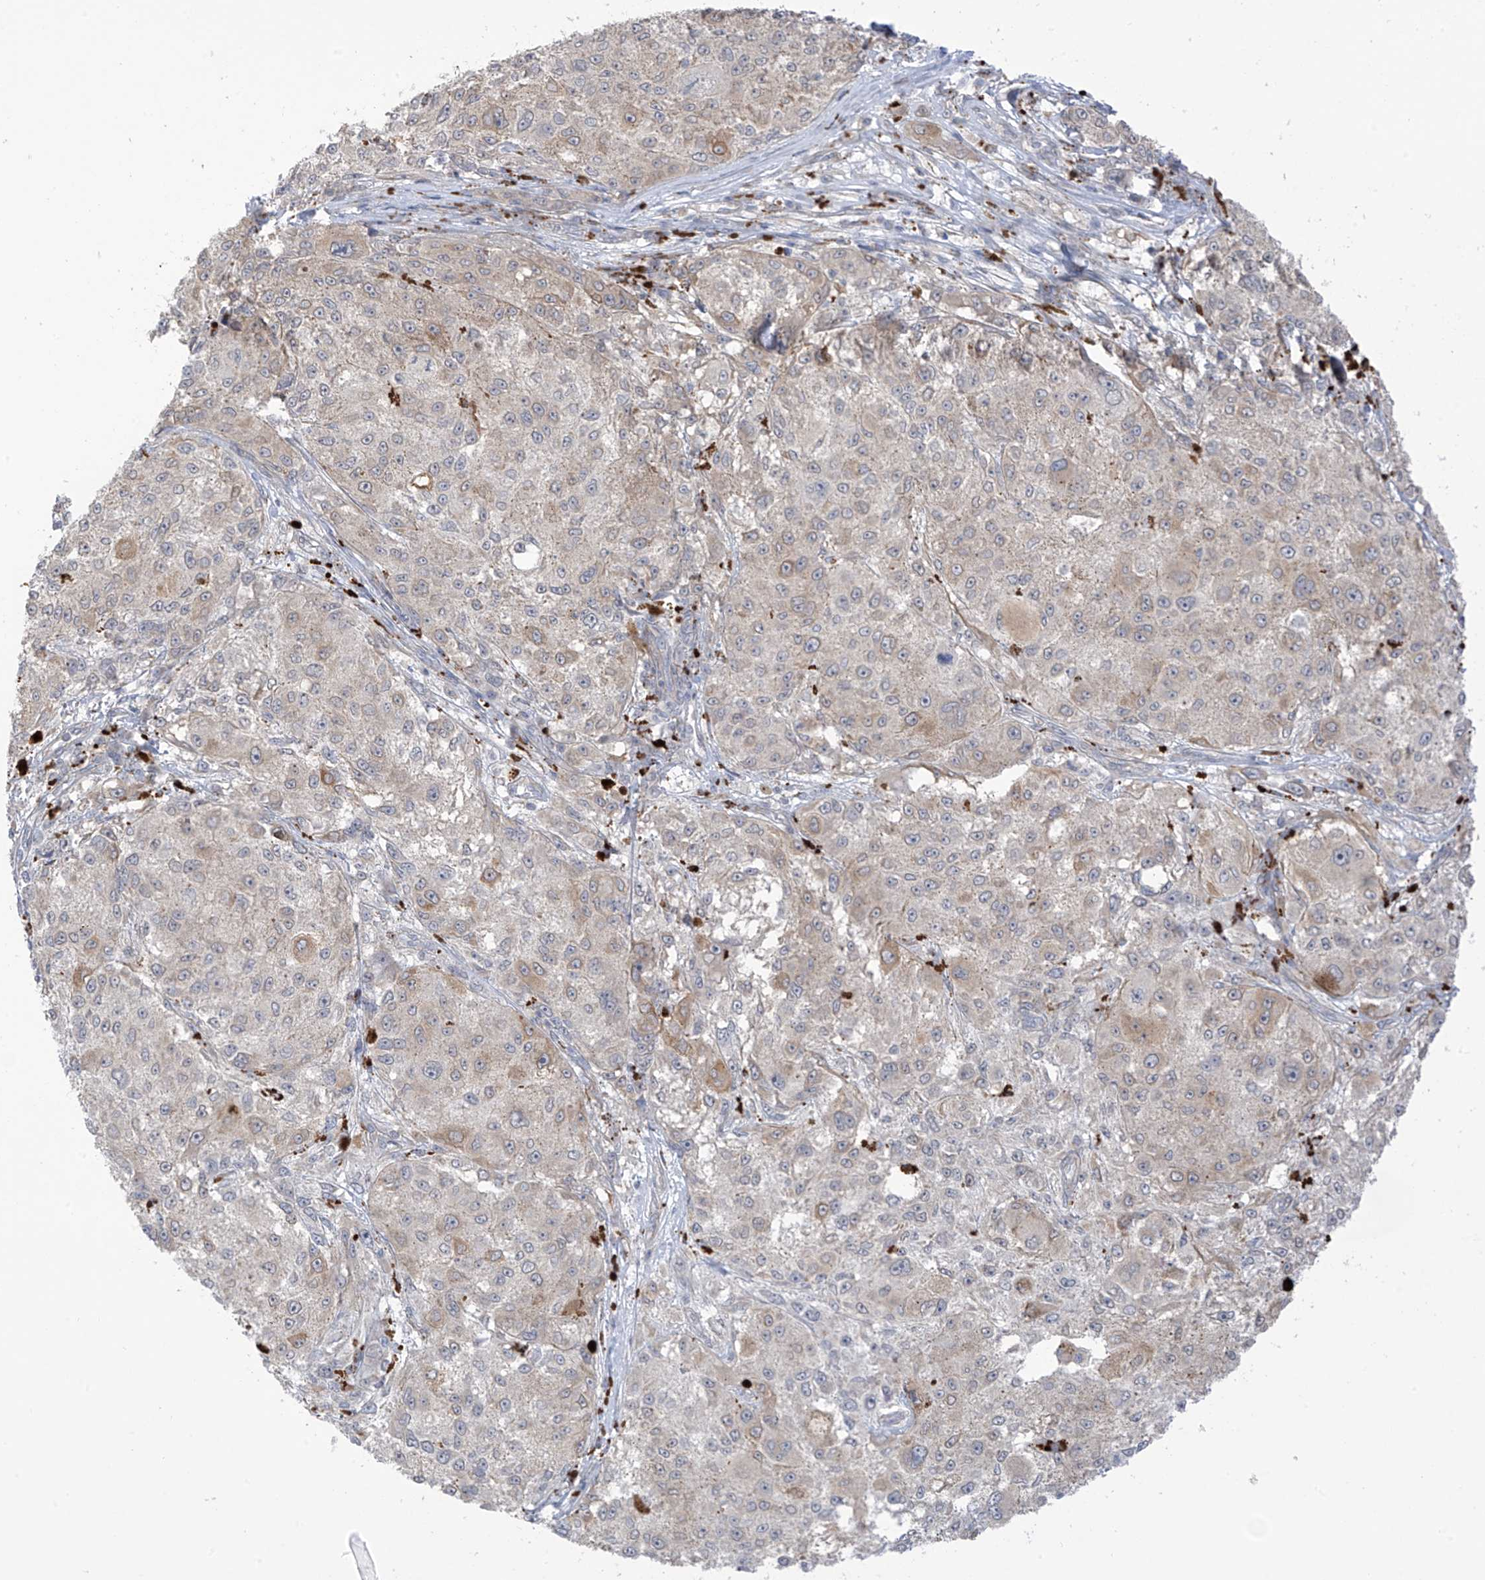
{"staining": {"intensity": "weak", "quantity": "<25%", "location": "cytoplasmic/membranous"}, "tissue": "melanoma", "cell_type": "Tumor cells", "image_type": "cancer", "snomed": [{"axis": "morphology", "description": "Necrosis, NOS"}, {"axis": "morphology", "description": "Malignant melanoma, NOS"}, {"axis": "topography", "description": "Skin"}], "caption": "Immunohistochemical staining of human melanoma shows no significant staining in tumor cells. (DAB immunohistochemistry visualized using brightfield microscopy, high magnification).", "gene": "HS6ST2", "patient": {"sex": "female", "age": 87}}